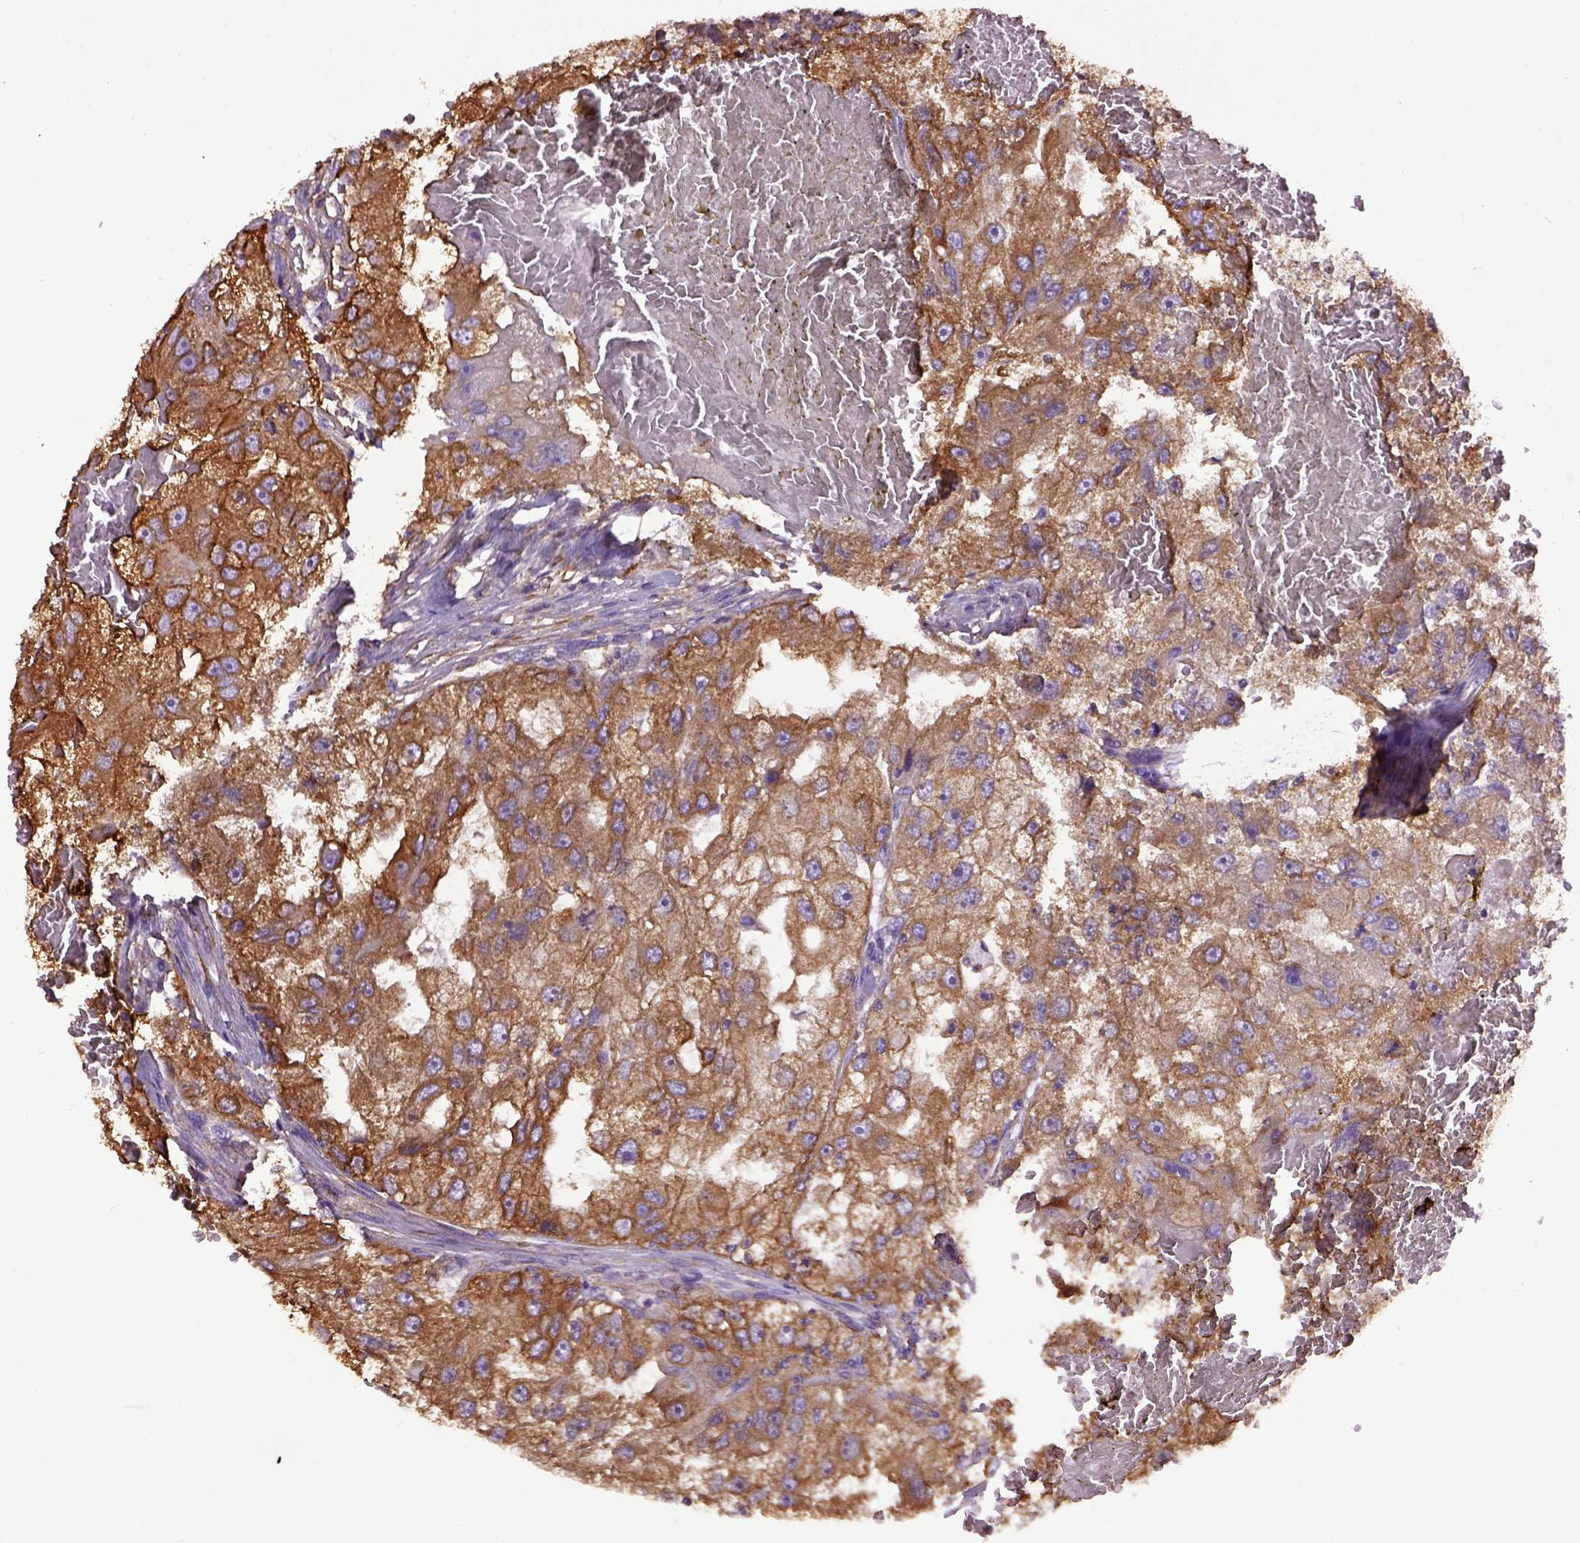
{"staining": {"intensity": "moderate", "quantity": ">75%", "location": "cytoplasmic/membranous"}, "tissue": "renal cancer", "cell_type": "Tumor cells", "image_type": "cancer", "snomed": [{"axis": "morphology", "description": "Adenocarcinoma, NOS"}, {"axis": "topography", "description": "Kidney"}], "caption": "High-power microscopy captured an IHC histopathology image of renal cancer, revealing moderate cytoplasmic/membranous positivity in about >75% of tumor cells.", "gene": "MVP", "patient": {"sex": "male", "age": 63}}